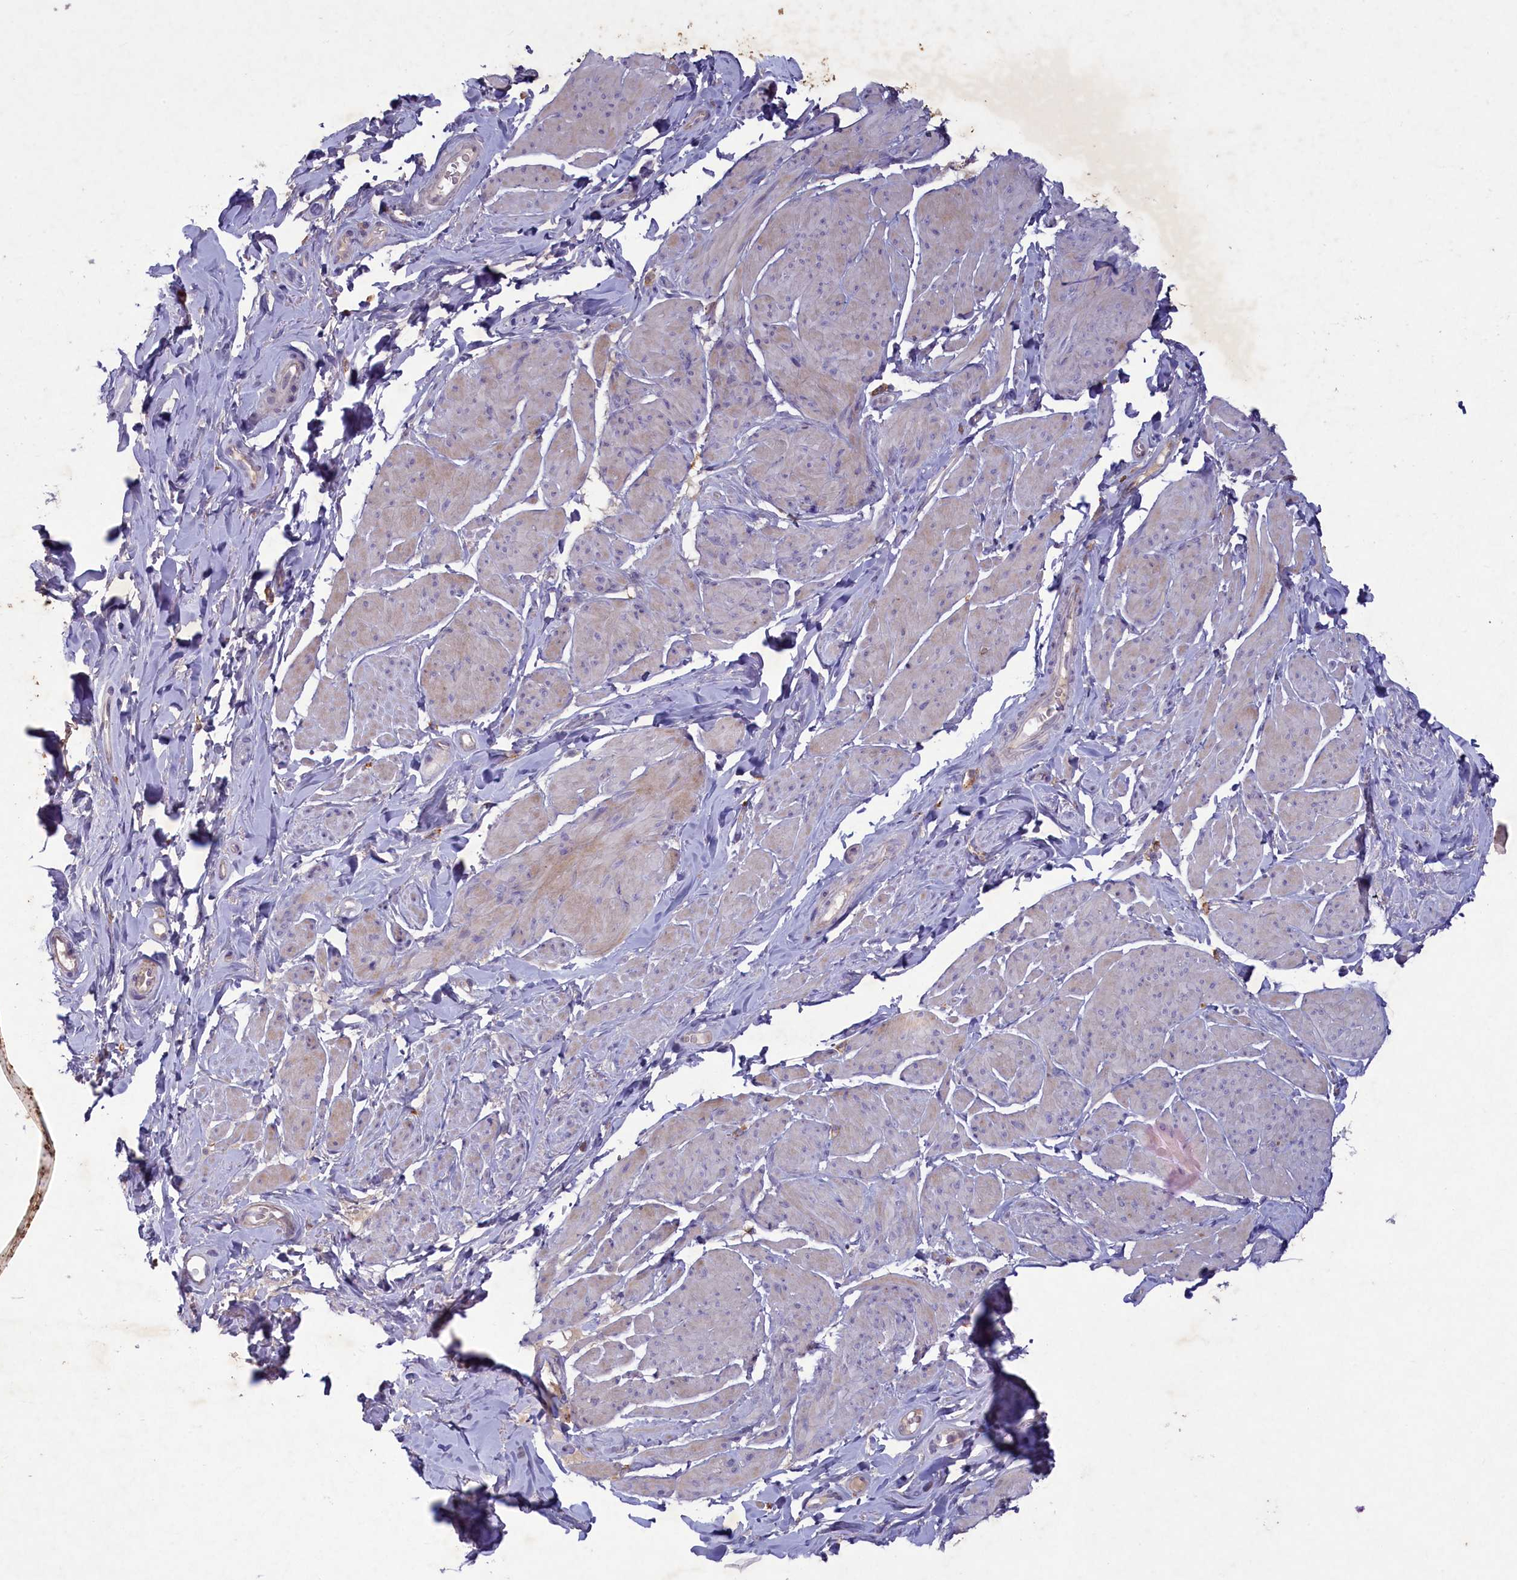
{"staining": {"intensity": "negative", "quantity": "none", "location": "none"}, "tissue": "smooth muscle", "cell_type": "Smooth muscle cells", "image_type": "normal", "snomed": [{"axis": "morphology", "description": "Normal tissue, NOS"}, {"axis": "topography", "description": "Smooth muscle"}, {"axis": "topography", "description": "Peripheral nerve tissue"}], "caption": "An IHC image of unremarkable smooth muscle is shown. There is no staining in smooth muscle cells of smooth muscle. (DAB IHC visualized using brightfield microscopy, high magnification).", "gene": "PLEKHG6", "patient": {"sex": "male", "age": 69}}